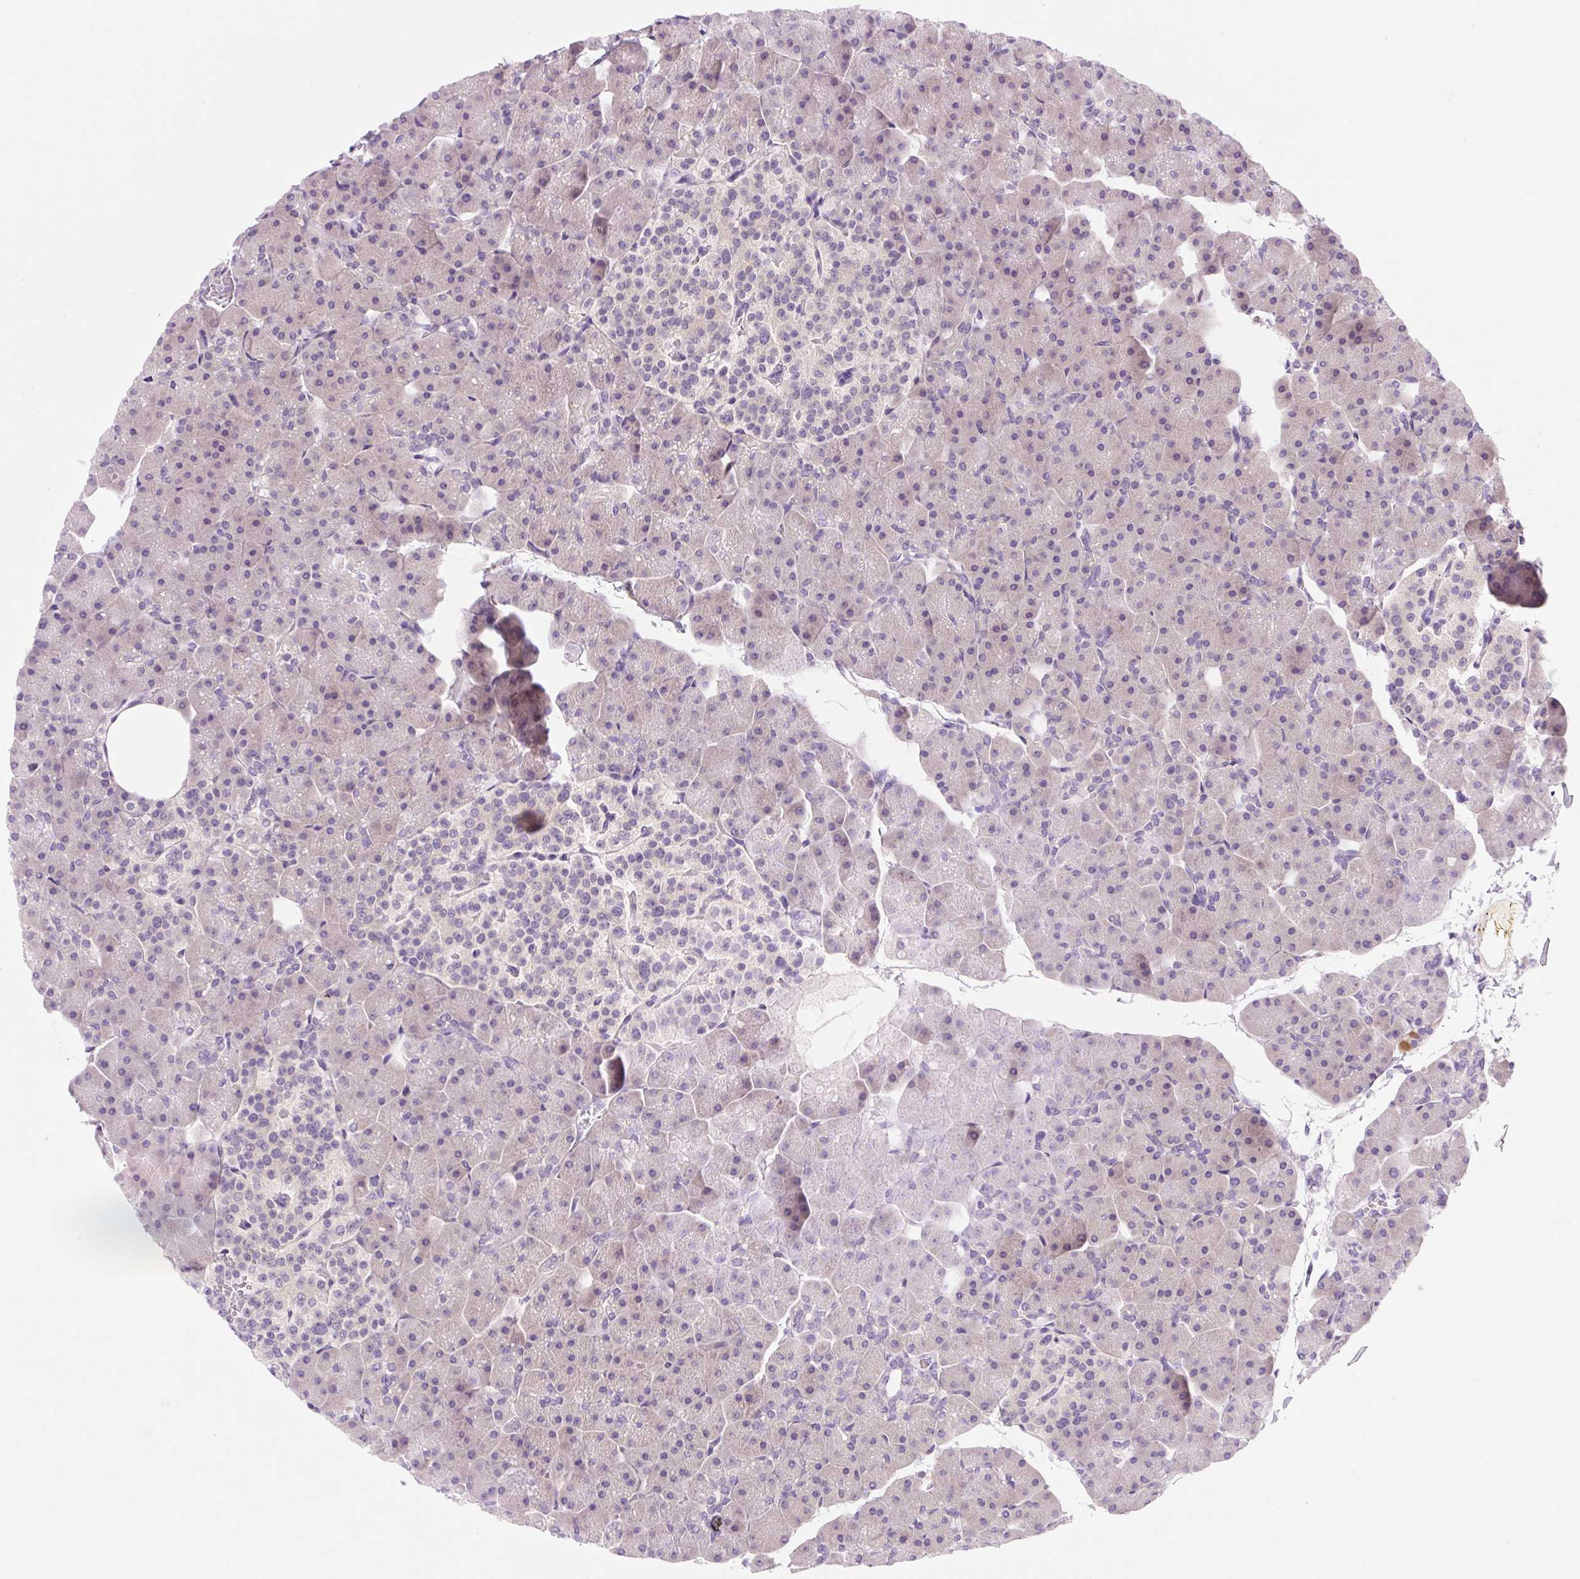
{"staining": {"intensity": "weak", "quantity": ">75%", "location": "cytoplasmic/membranous"}, "tissue": "pancreas", "cell_type": "Exocrine glandular cells", "image_type": "normal", "snomed": [{"axis": "morphology", "description": "Normal tissue, NOS"}, {"axis": "topography", "description": "Pancreas"}], "caption": "A high-resolution image shows IHC staining of normal pancreas, which demonstrates weak cytoplasmic/membranous positivity in approximately >75% of exocrine glandular cells.", "gene": "CELF6", "patient": {"sex": "male", "age": 35}}